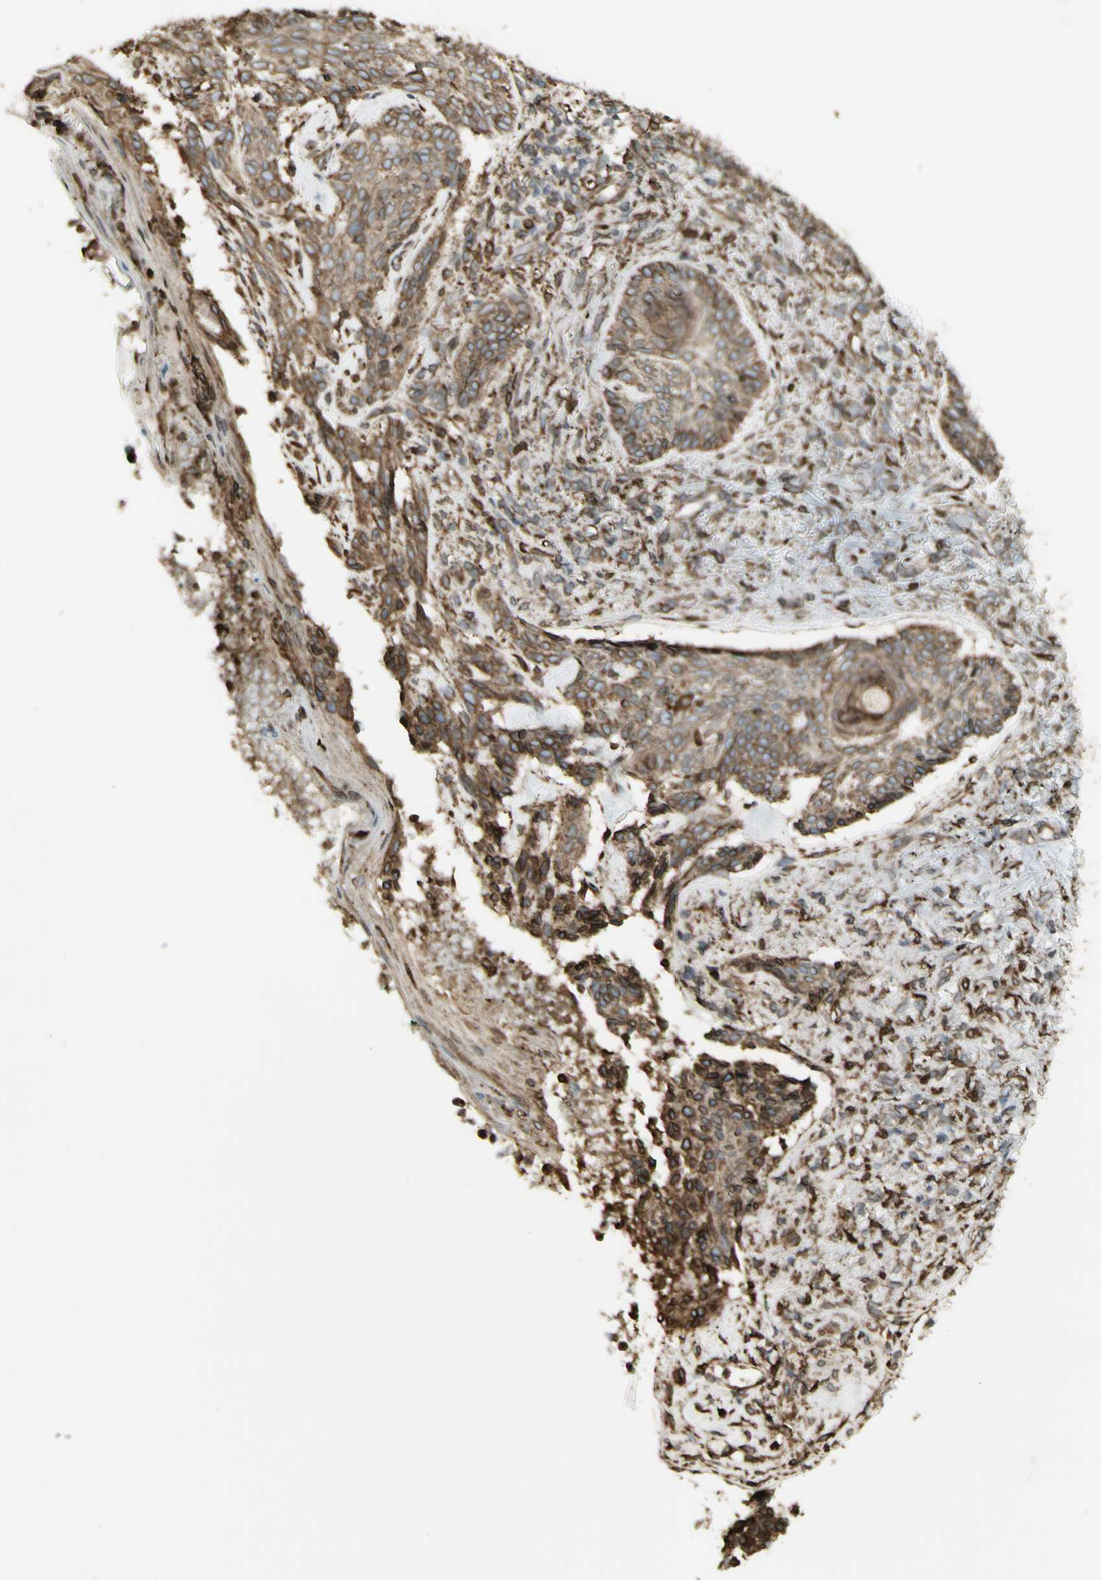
{"staining": {"intensity": "moderate", "quantity": ">75%", "location": "cytoplasmic/membranous"}, "tissue": "skin cancer", "cell_type": "Tumor cells", "image_type": "cancer", "snomed": [{"axis": "morphology", "description": "Basal cell carcinoma"}, {"axis": "topography", "description": "Skin"}], "caption": "Skin cancer (basal cell carcinoma) stained with IHC shows moderate cytoplasmic/membranous positivity in about >75% of tumor cells. (DAB IHC, brown staining for protein, blue staining for nuclei).", "gene": "CANX", "patient": {"sex": "male", "age": 43}}